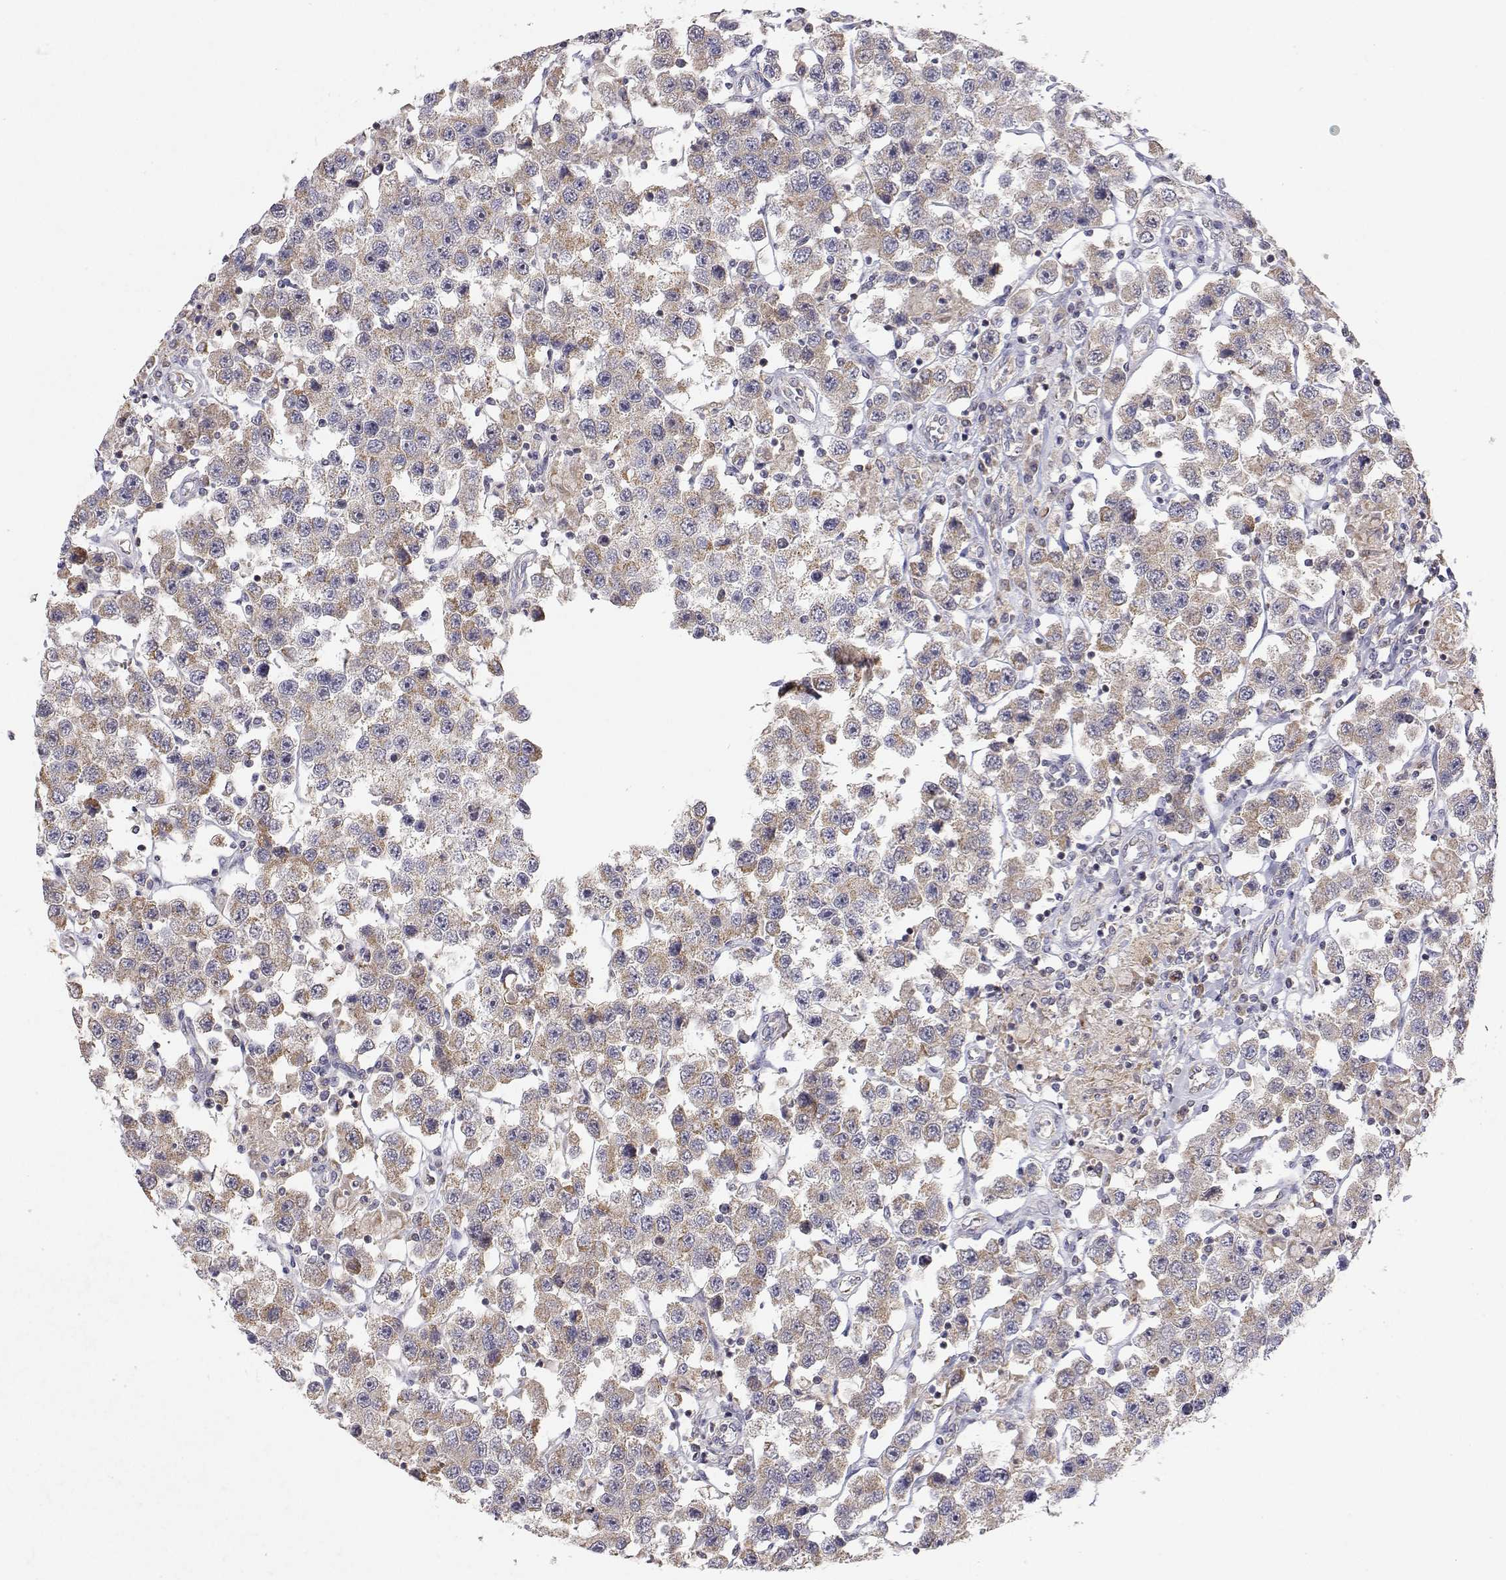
{"staining": {"intensity": "weak", "quantity": "25%-75%", "location": "cytoplasmic/membranous"}, "tissue": "testis cancer", "cell_type": "Tumor cells", "image_type": "cancer", "snomed": [{"axis": "morphology", "description": "Seminoma, NOS"}, {"axis": "topography", "description": "Testis"}], "caption": "Weak cytoplasmic/membranous staining for a protein is identified in about 25%-75% of tumor cells of testis cancer using immunohistochemistry.", "gene": "MRPL3", "patient": {"sex": "male", "age": 45}}